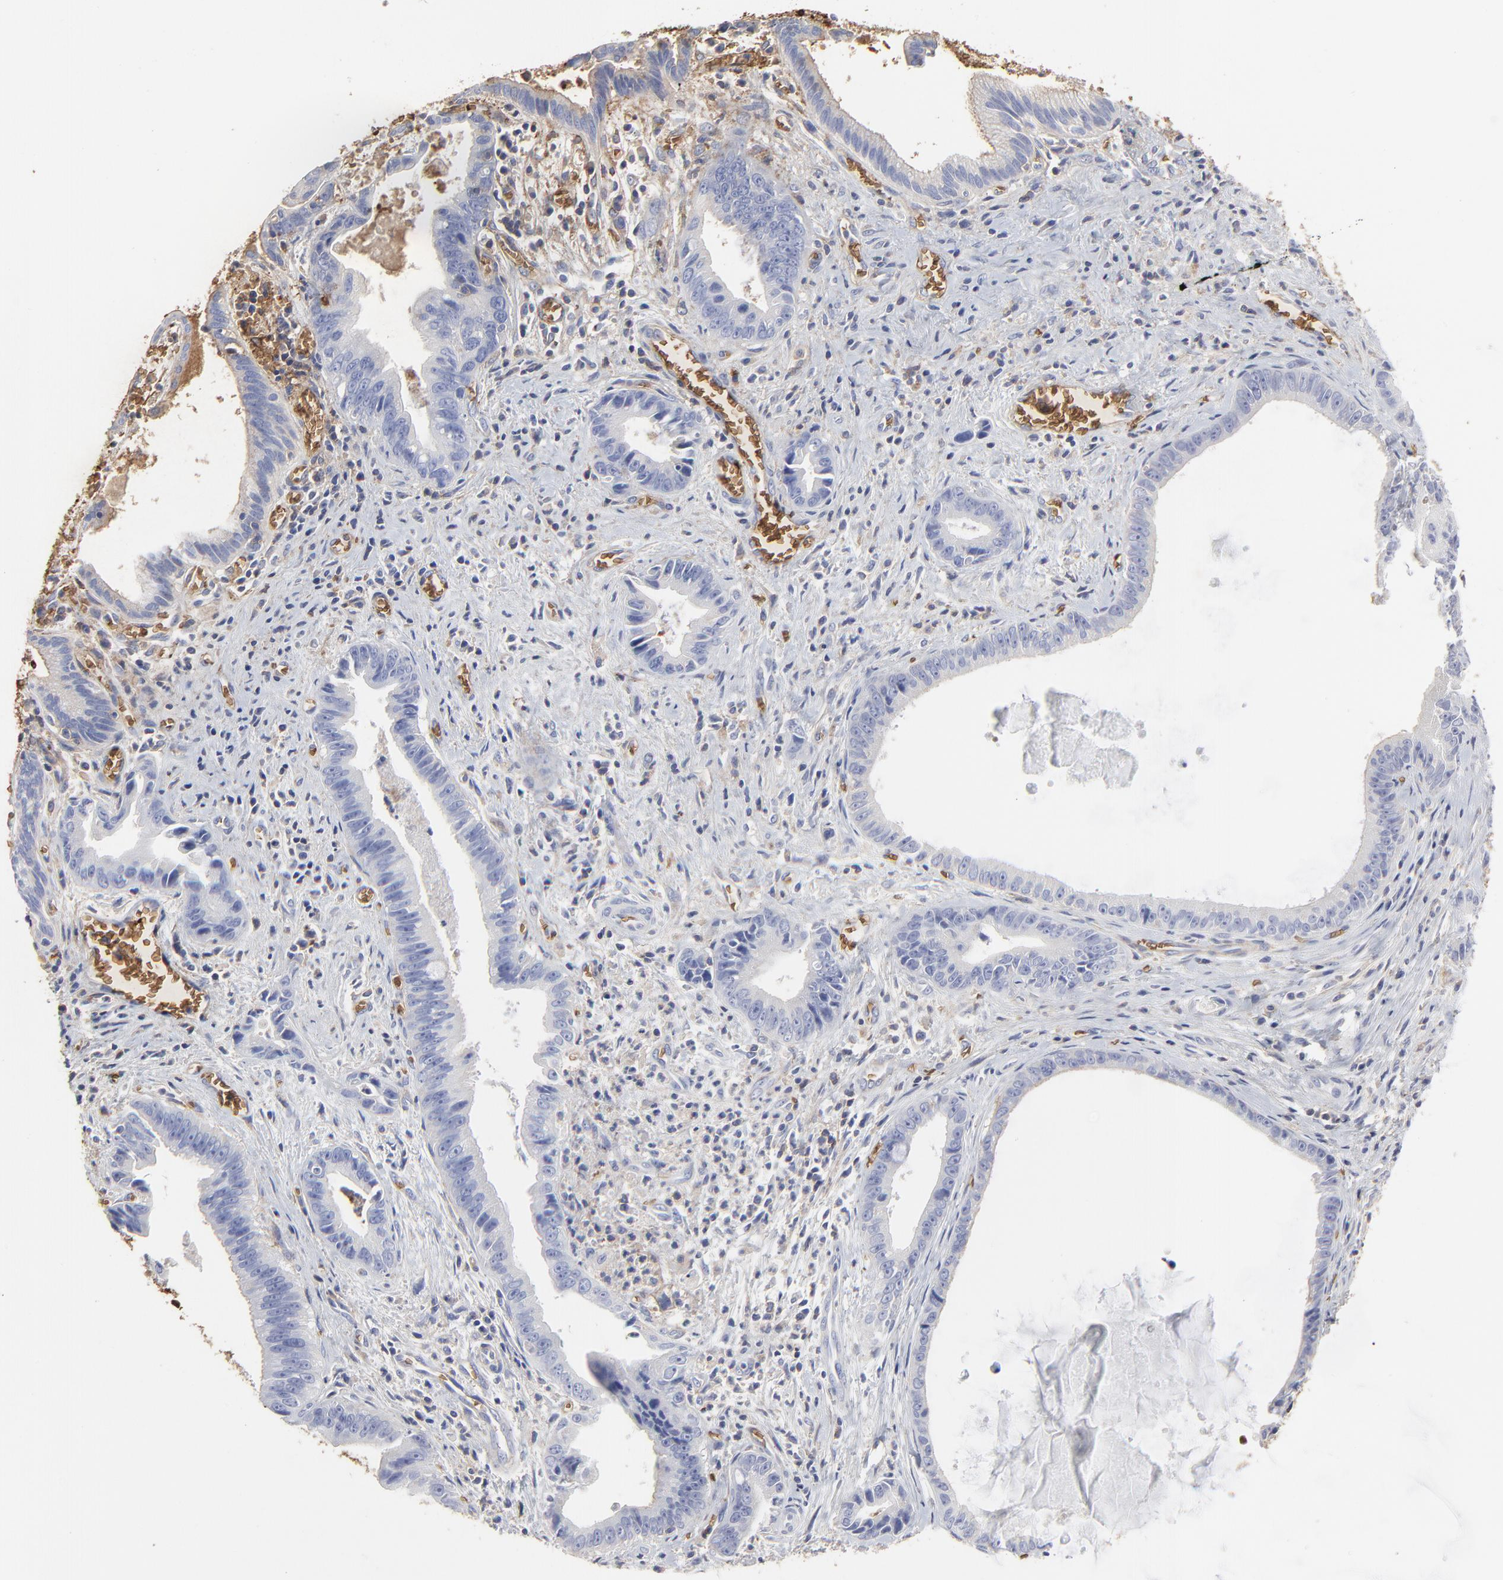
{"staining": {"intensity": "negative", "quantity": "none", "location": "none"}, "tissue": "liver cancer", "cell_type": "Tumor cells", "image_type": "cancer", "snomed": [{"axis": "morphology", "description": "Cholangiocarcinoma"}, {"axis": "topography", "description": "Liver"}], "caption": "DAB (3,3'-diaminobenzidine) immunohistochemical staining of liver cholangiocarcinoma reveals no significant expression in tumor cells.", "gene": "PAG1", "patient": {"sex": "female", "age": 55}}